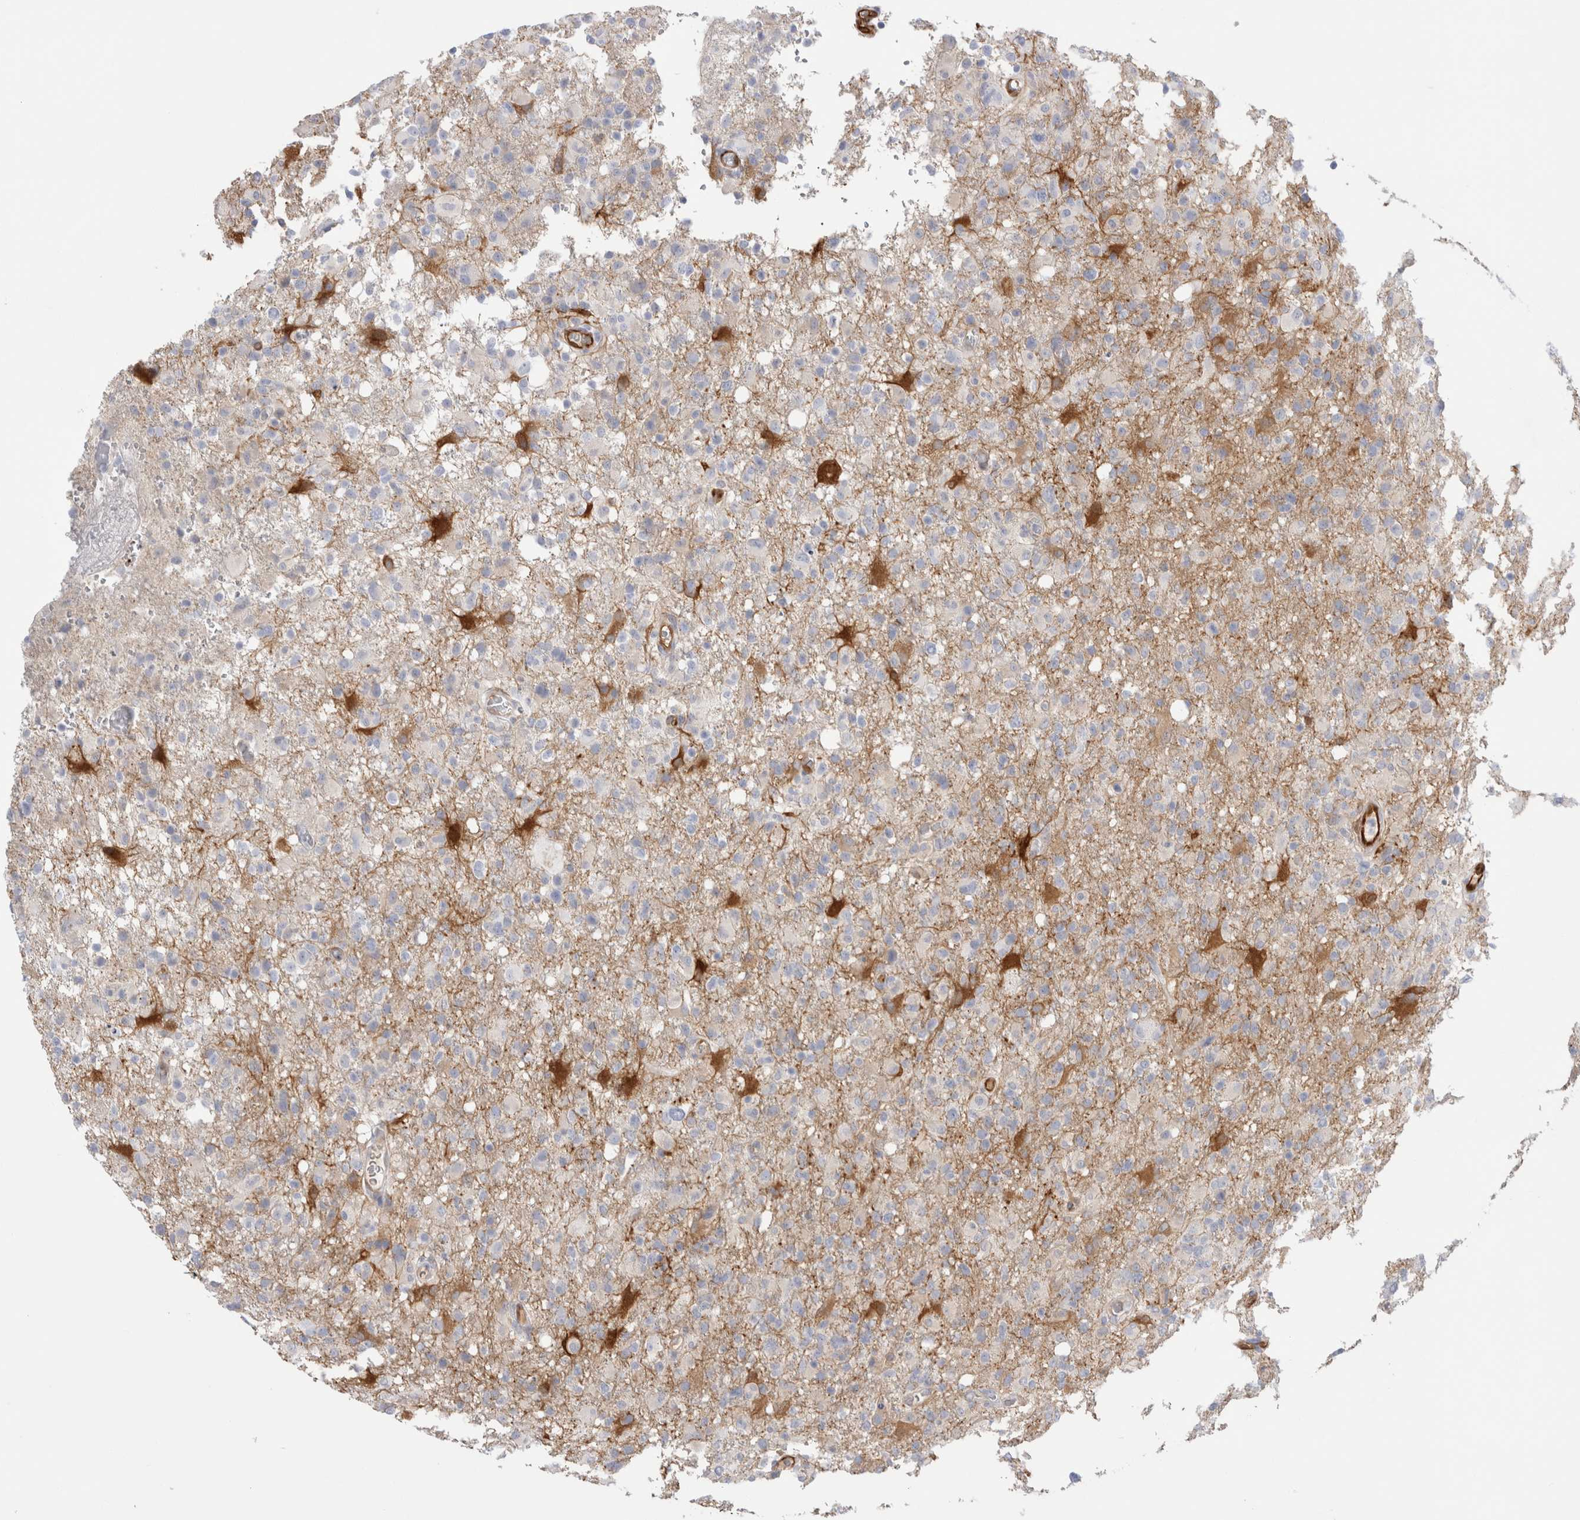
{"staining": {"intensity": "negative", "quantity": "none", "location": "none"}, "tissue": "glioma", "cell_type": "Tumor cells", "image_type": "cancer", "snomed": [{"axis": "morphology", "description": "Glioma, malignant, High grade"}, {"axis": "topography", "description": "Brain"}], "caption": "Malignant glioma (high-grade) was stained to show a protein in brown. There is no significant staining in tumor cells.", "gene": "NAPEPLD", "patient": {"sex": "female", "age": 57}}